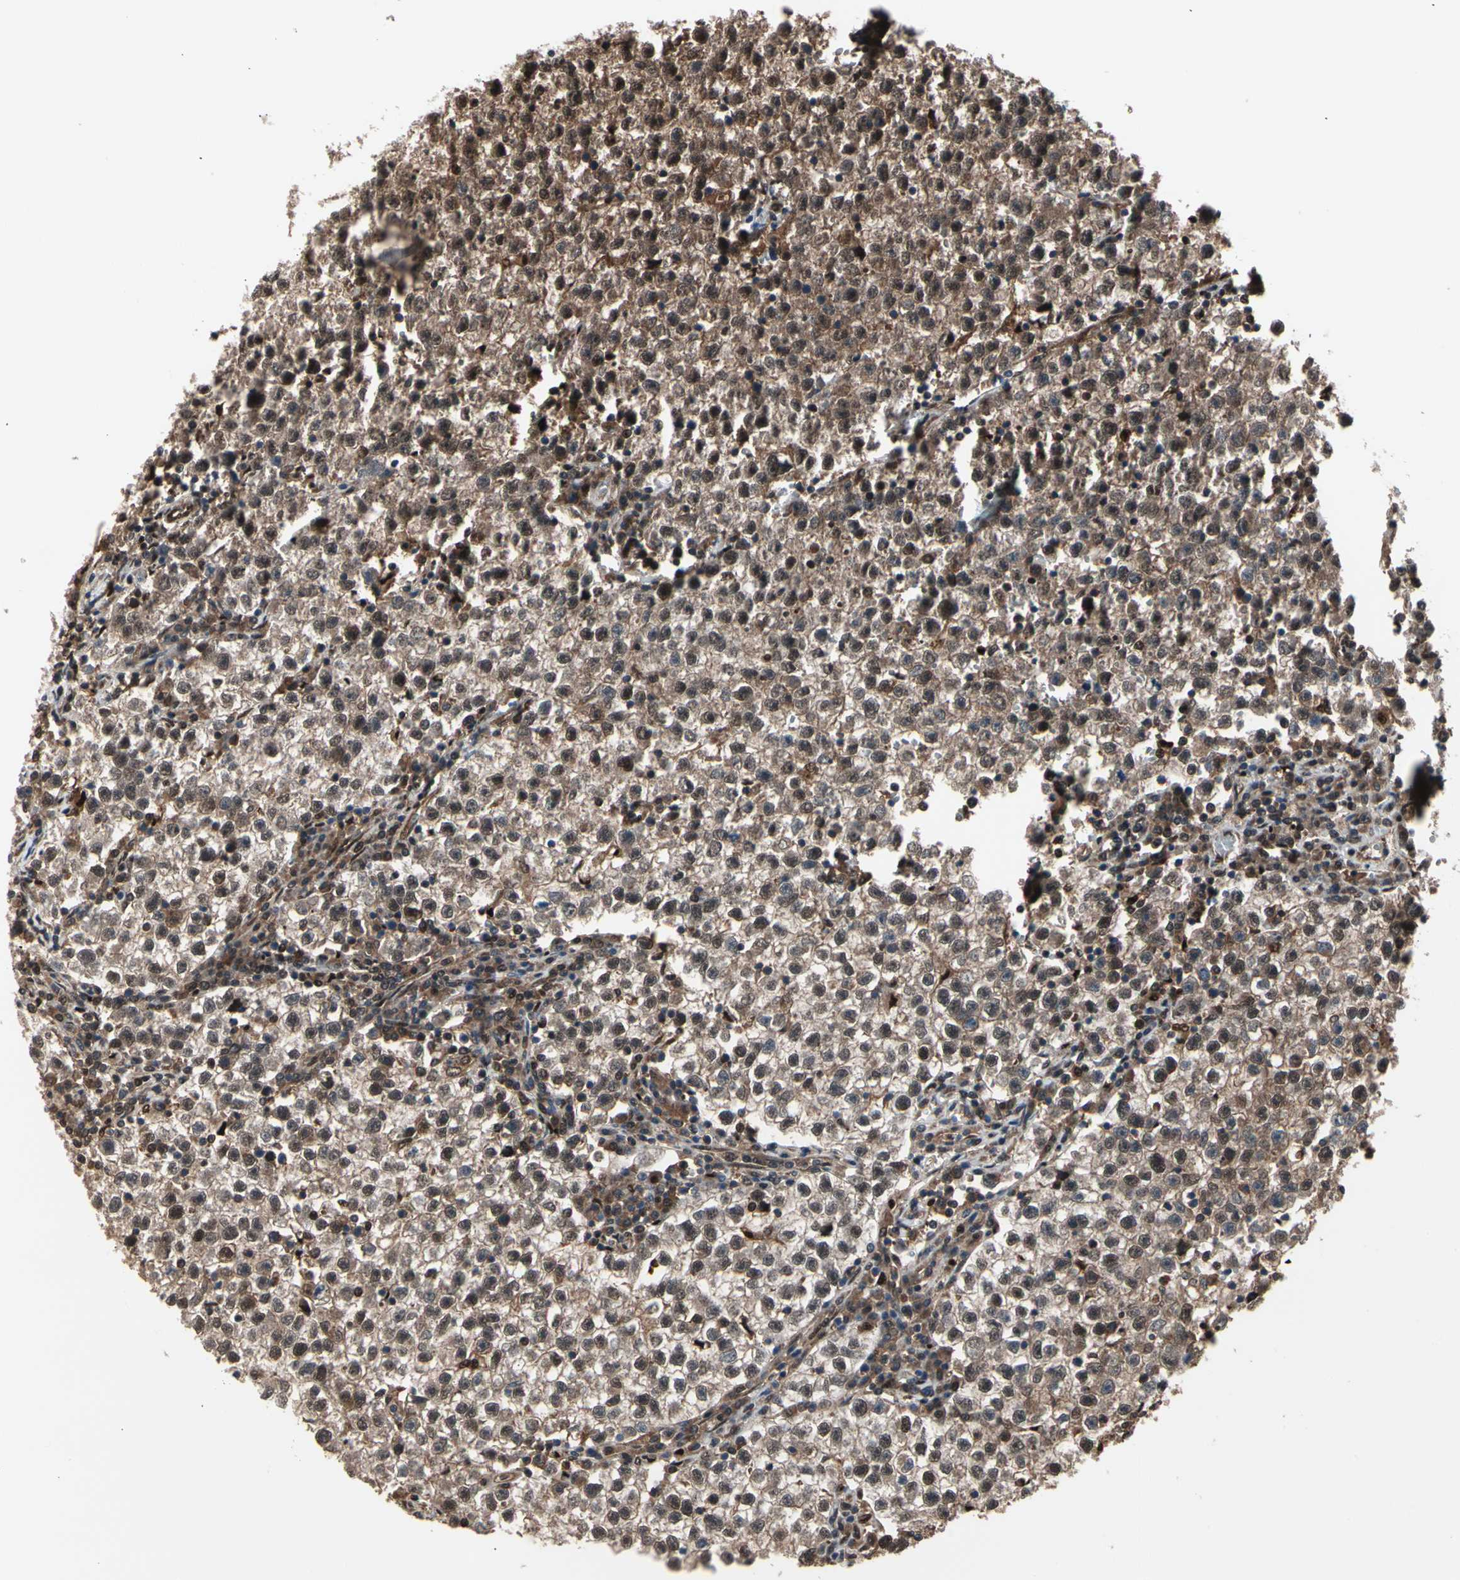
{"staining": {"intensity": "weak", "quantity": ">75%", "location": "cytoplasmic/membranous,nuclear"}, "tissue": "testis cancer", "cell_type": "Tumor cells", "image_type": "cancer", "snomed": [{"axis": "morphology", "description": "Seminoma, NOS"}, {"axis": "topography", "description": "Testis"}], "caption": "The photomicrograph displays a brown stain indicating the presence of a protein in the cytoplasmic/membranous and nuclear of tumor cells in testis cancer.", "gene": "PSMA2", "patient": {"sex": "male", "age": 22}}